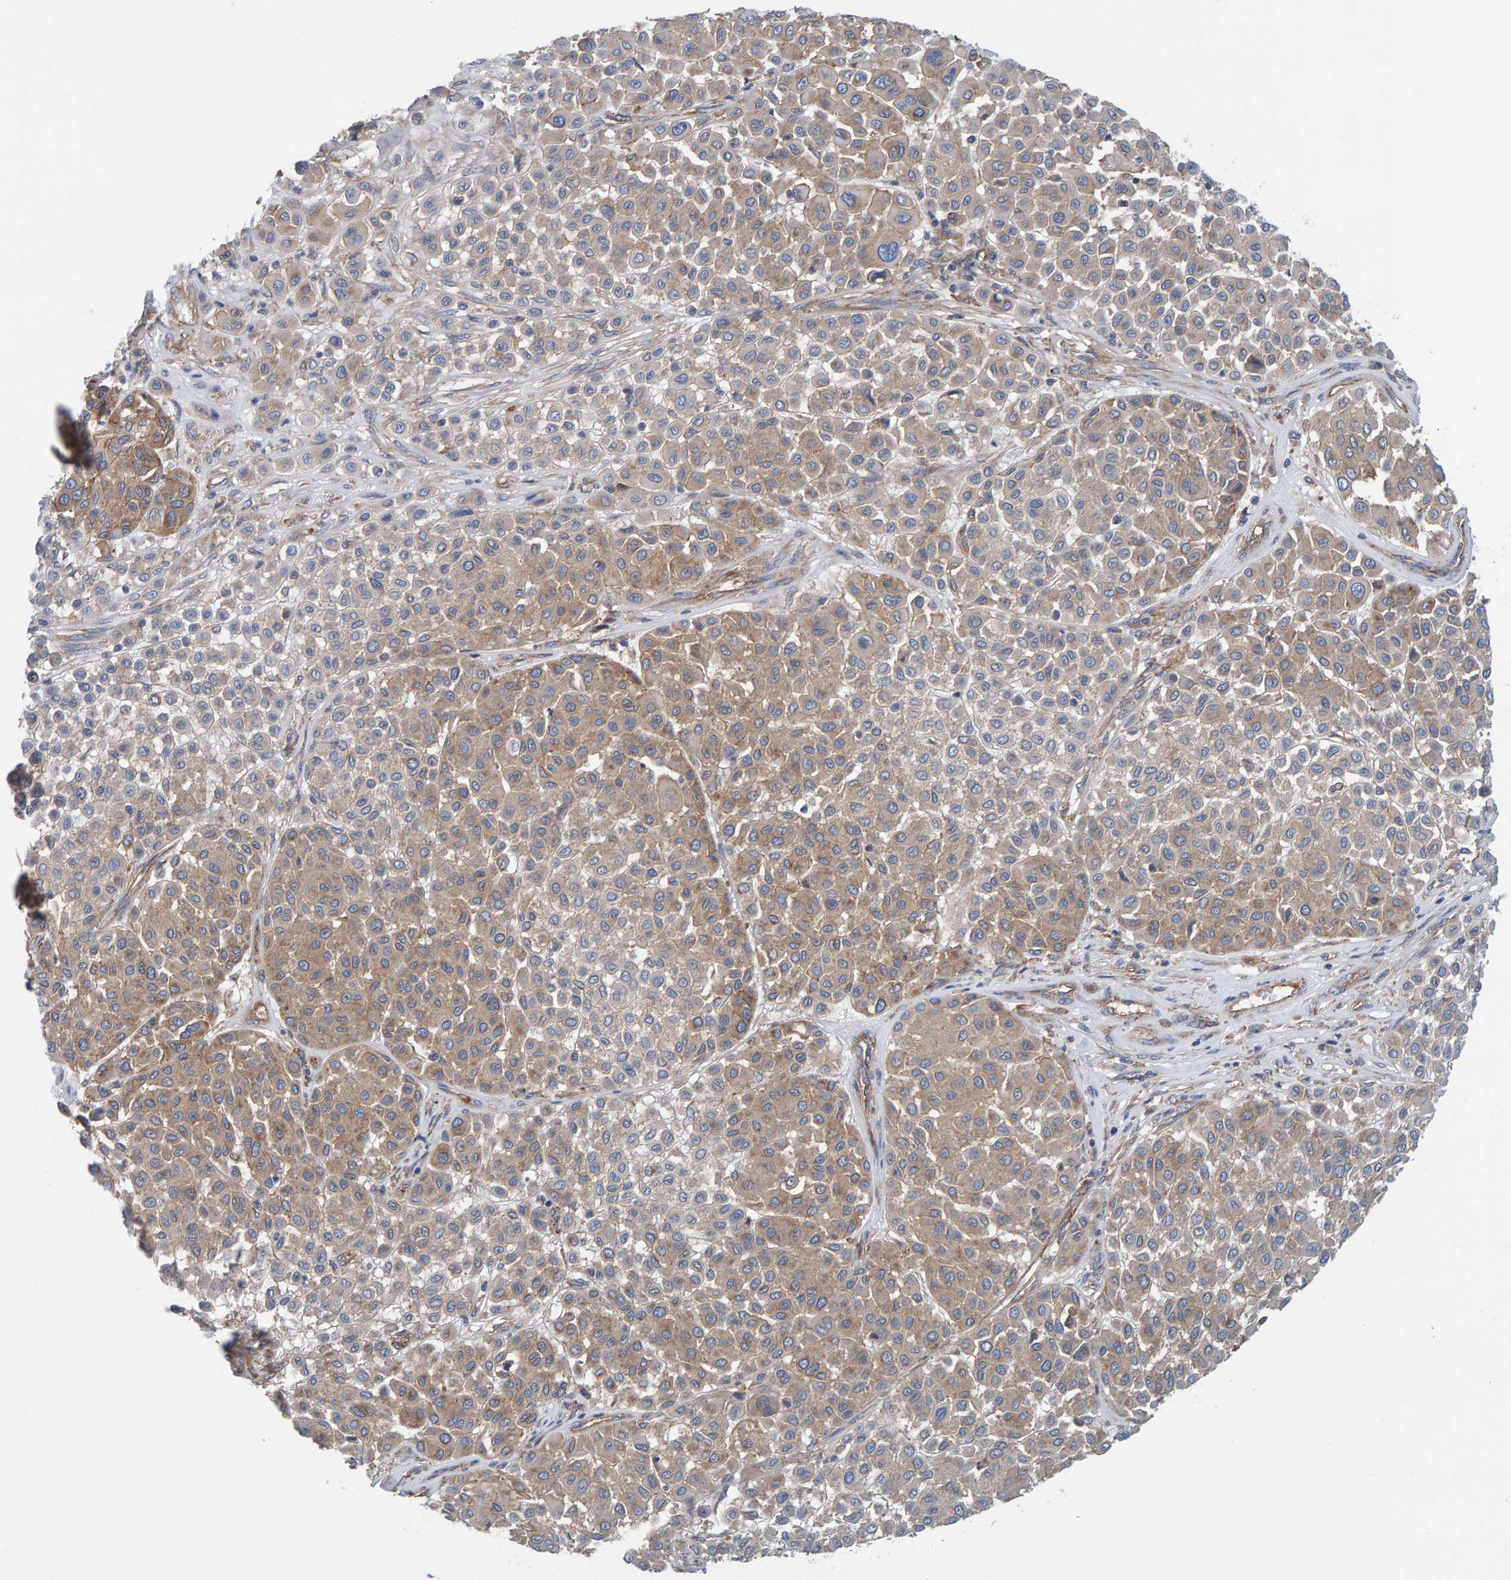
{"staining": {"intensity": "moderate", "quantity": ">75%", "location": "cytoplasmic/membranous"}, "tissue": "melanoma", "cell_type": "Tumor cells", "image_type": "cancer", "snomed": [{"axis": "morphology", "description": "Malignant melanoma, Metastatic site"}, {"axis": "topography", "description": "Soft tissue"}], "caption": "Melanoma stained with a protein marker shows moderate staining in tumor cells.", "gene": "MKLN1", "patient": {"sex": "male", "age": 41}}